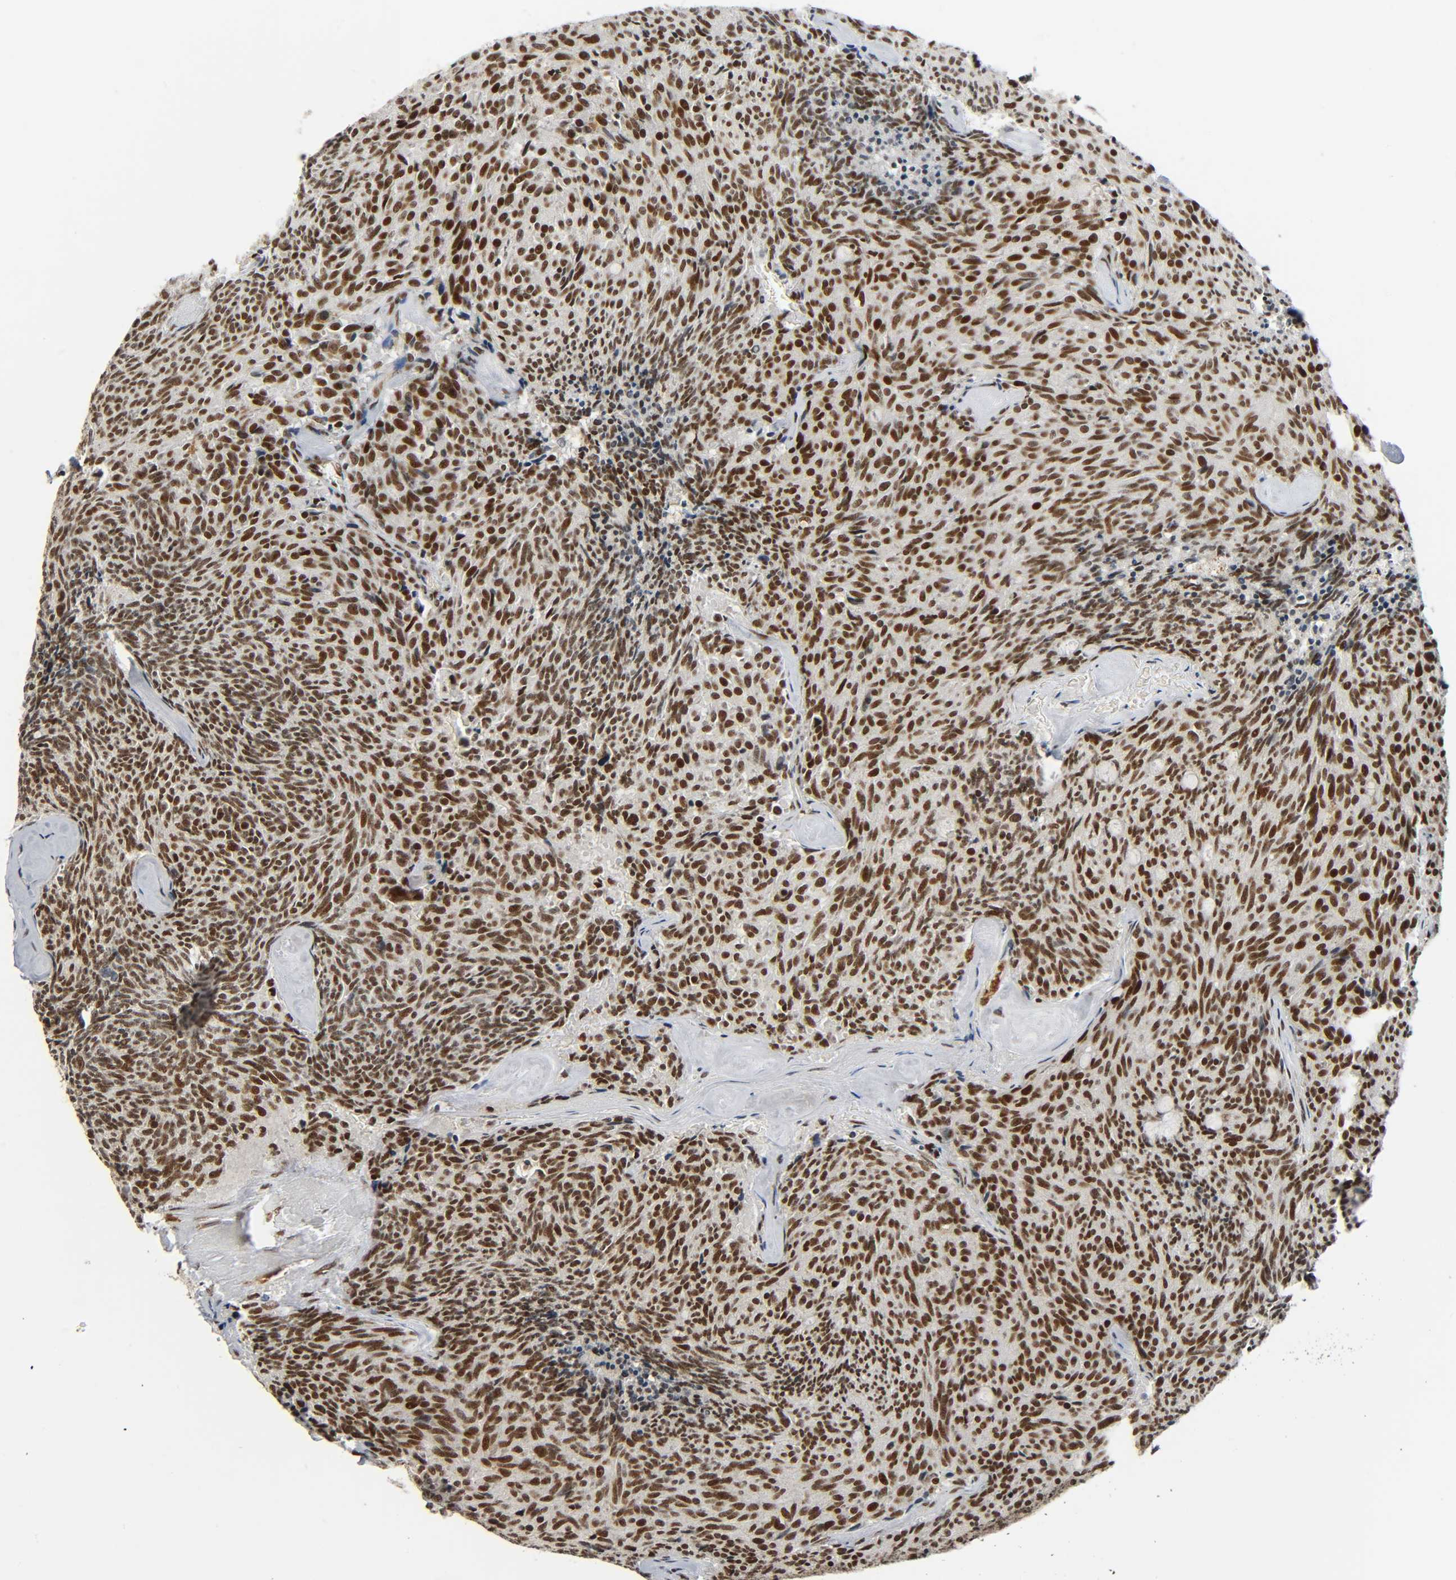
{"staining": {"intensity": "strong", "quantity": ">75%", "location": "nuclear"}, "tissue": "carcinoid", "cell_type": "Tumor cells", "image_type": "cancer", "snomed": [{"axis": "morphology", "description": "Carcinoid, malignant, NOS"}, {"axis": "topography", "description": "Pancreas"}], "caption": "High-power microscopy captured an IHC histopathology image of carcinoid (malignant), revealing strong nuclear staining in about >75% of tumor cells.", "gene": "CDK9", "patient": {"sex": "female", "age": 54}}